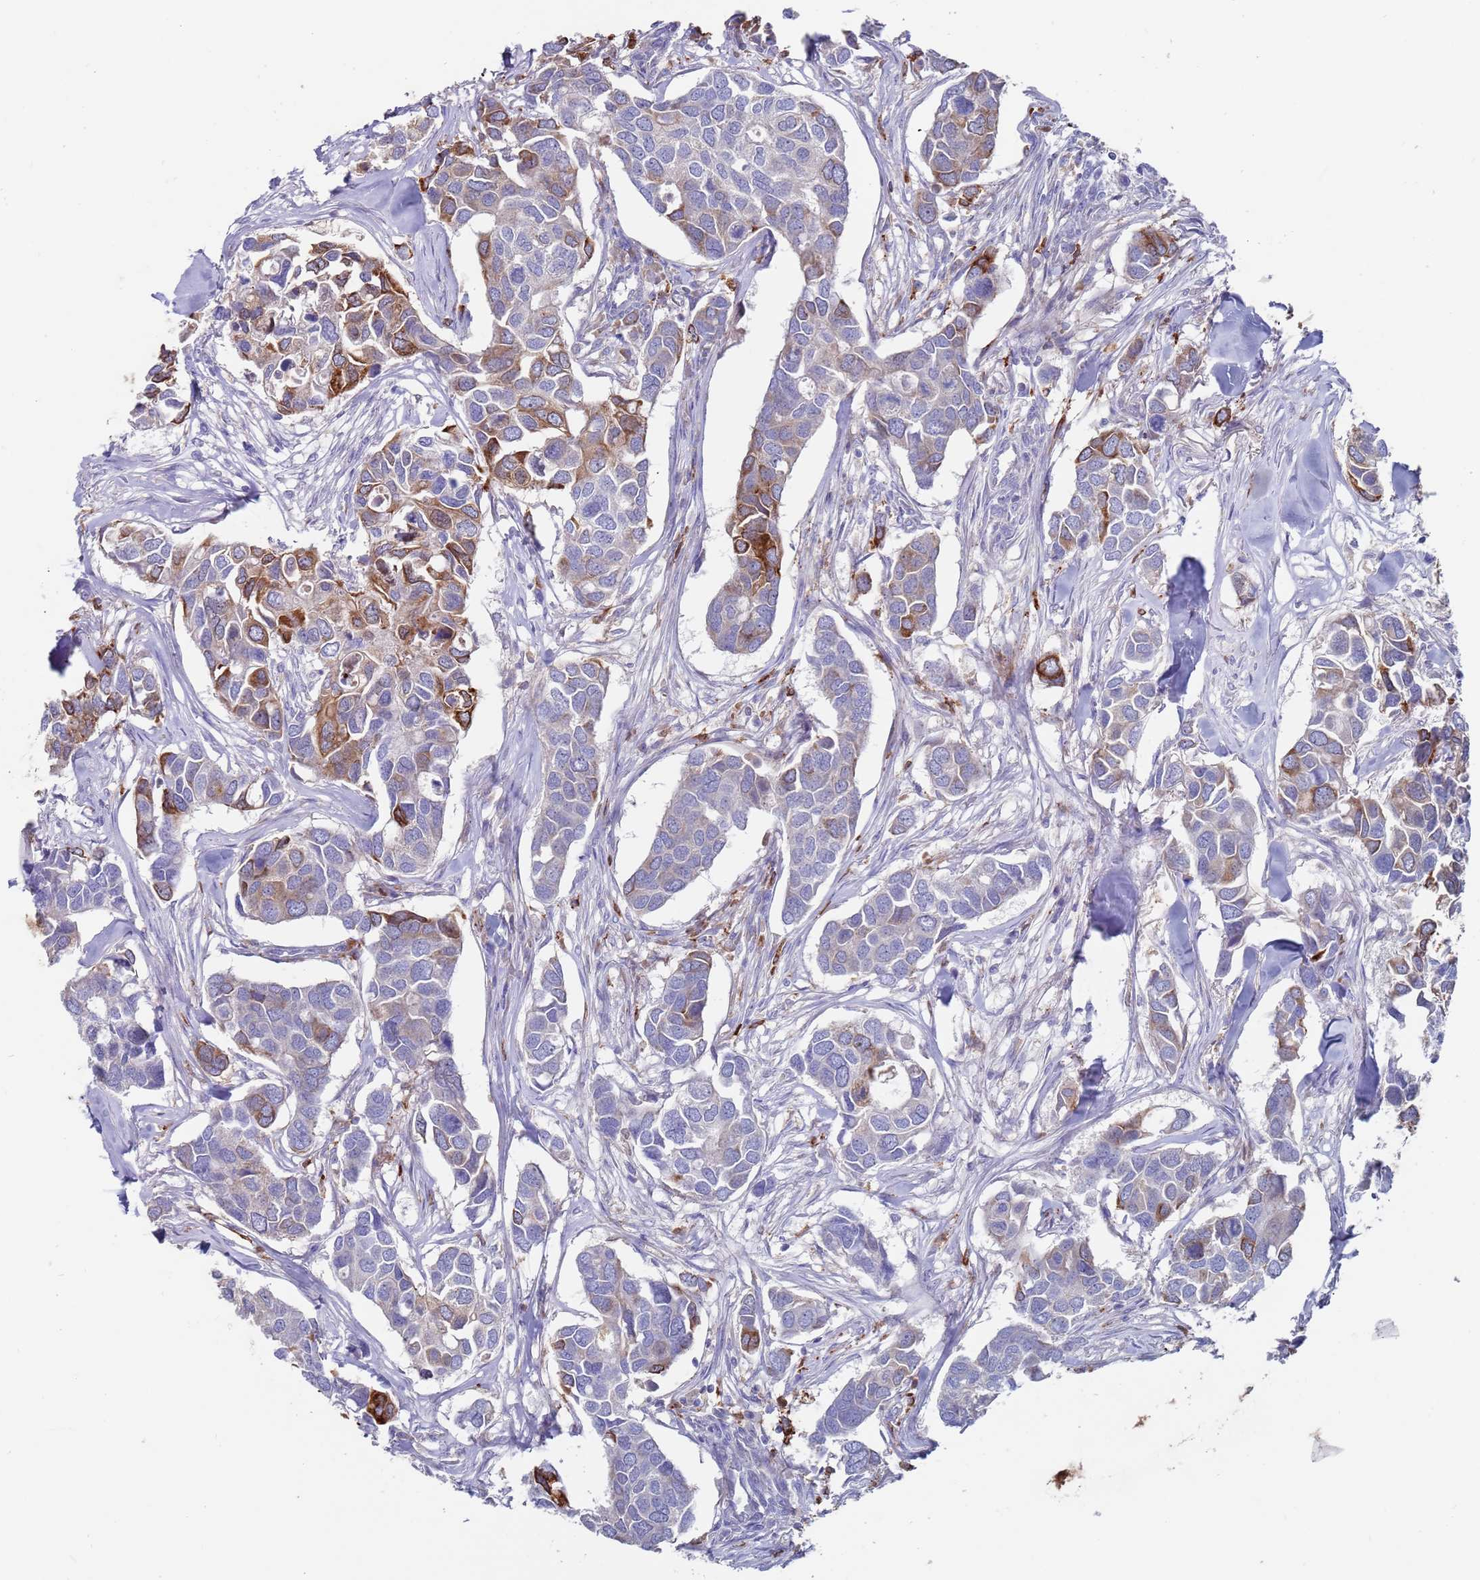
{"staining": {"intensity": "moderate", "quantity": "25%-75%", "location": "cytoplasmic/membranous"}, "tissue": "breast cancer", "cell_type": "Tumor cells", "image_type": "cancer", "snomed": [{"axis": "morphology", "description": "Duct carcinoma"}, {"axis": "topography", "description": "Breast"}], "caption": "IHC staining of breast infiltrating ductal carcinoma, which reveals medium levels of moderate cytoplasmic/membranous expression in approximately 25%-75% of tumor cells indicating moderate cytoplasmic/membranous protein staining. The staining was performed using DAB (3,3'-diaminobenzidine) (brown) for protein detection and nuclei were counterstained in hematoxylin (blue).", "gene": "GREB1L", "patient": {"sex": "female", "age": 83}}